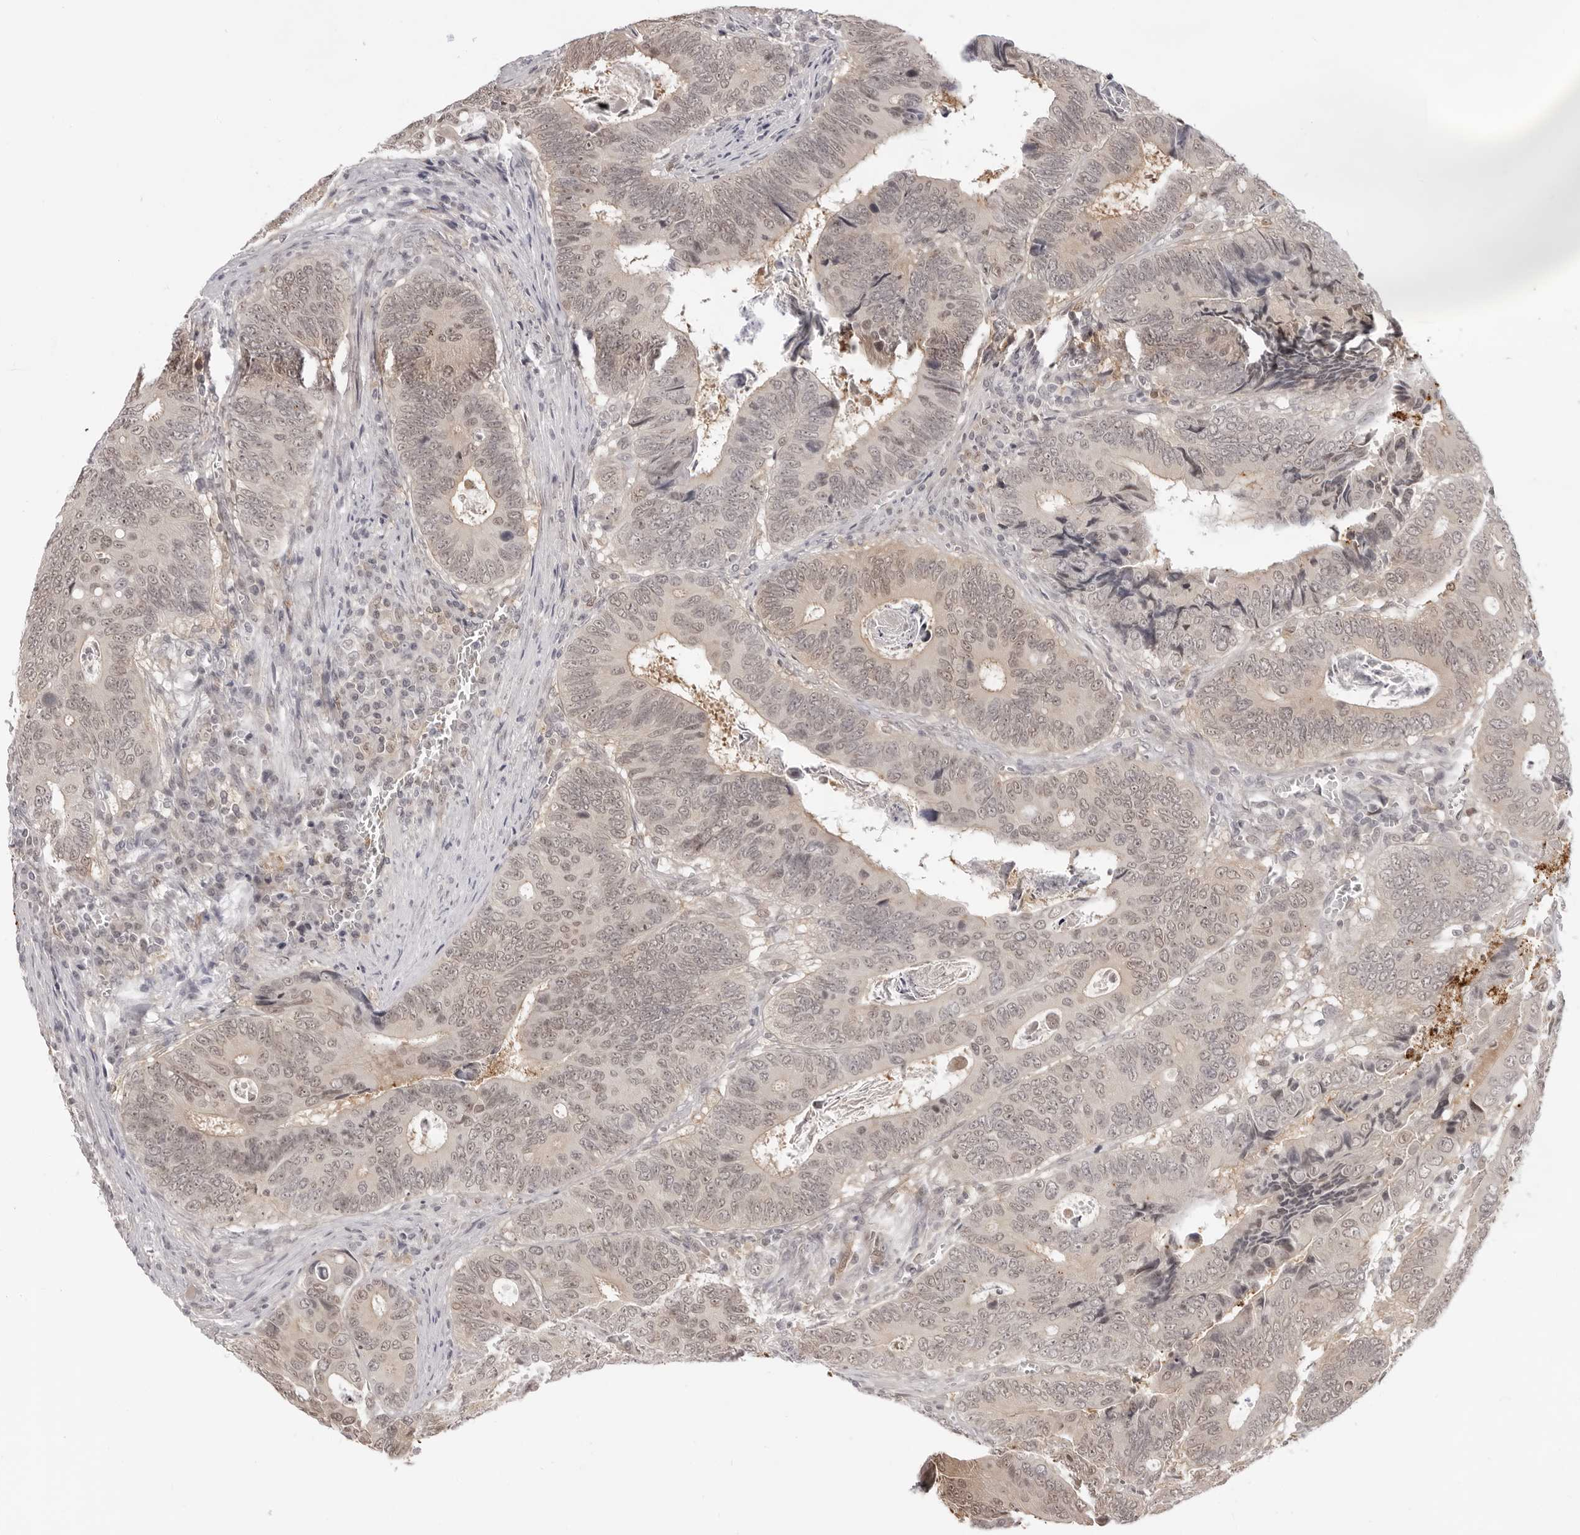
{"staining": {"intensity": "weak", "quantity": ">75%", "location": "nuclear"}, "tissue": "colorectal cancer", "cell_type": "Tumor cells", "image_type": "cancer", "snomed": [{"axis": "morphology", "description": "Adenocarcinoma, NOS"}, {"axis": "topography", "description": "Colon"}], "caption": "The micrograph shows staining of colorectal cancer (adenocarcinoma), revealing weak nuclear protein positivity (brown color) within tumor cells.", "gene": "SRGAP2", "patient": {"sex": "male", "age": 72}}